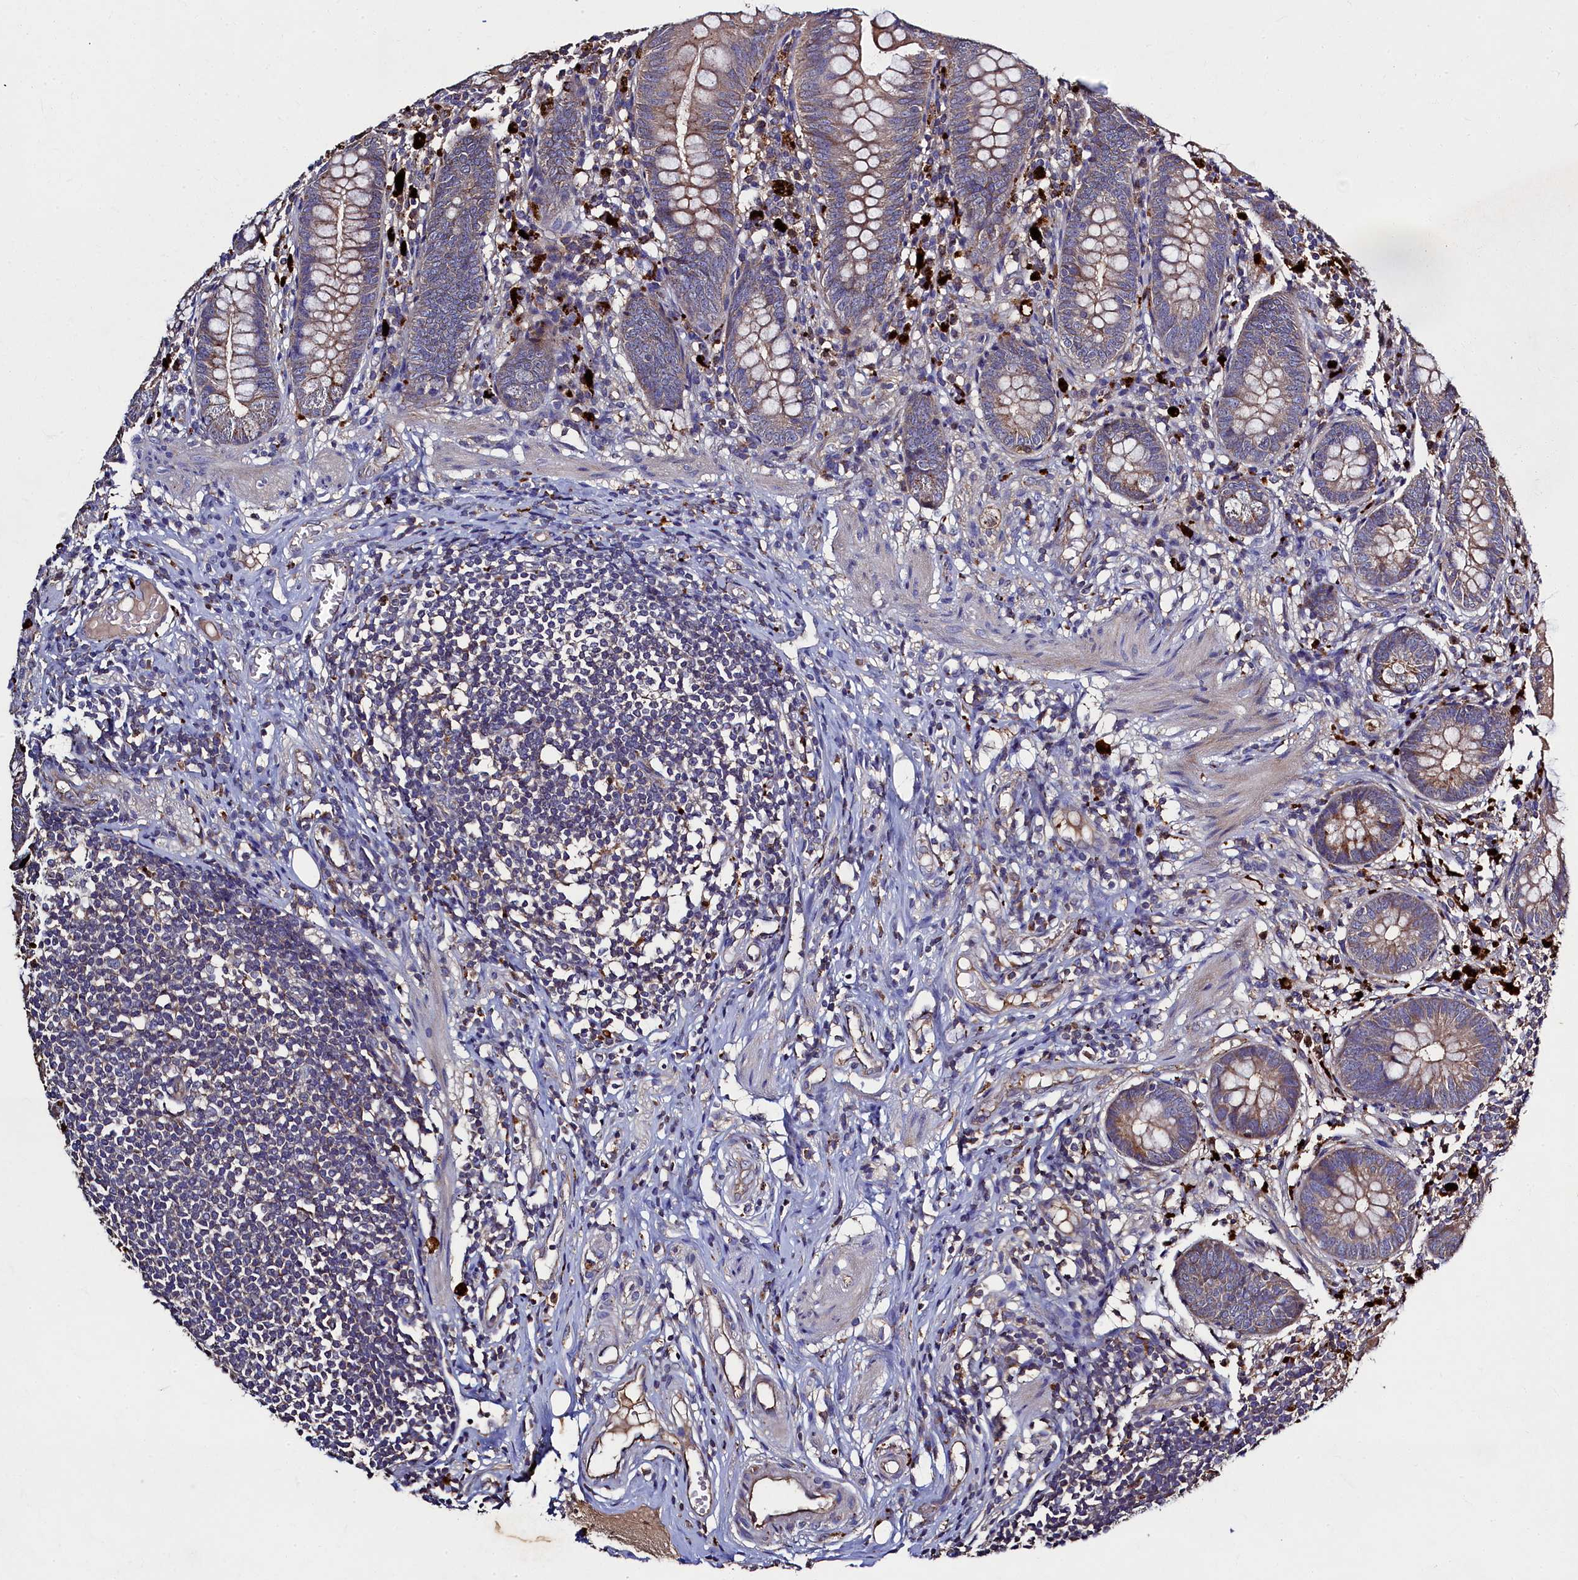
{"staining": {"intensity": "weak", "quantity": ">75%", "location": "cytoplasmic/membranous"}, "tissue": "appendix", "cell_type": "Glandular cells", "image_type": "normal", "snomed": [{"axis": "morphology", "description": "Normal tissue, NOS"}, {"axis": "topography", "description": "Appendix"}], "caption": "About >75% of glandular cells in normal human appendix exhibit weak cytoplasmic/membranous protein positivity as visualized by brown immunohistochemical staining.", "gene": "TK2", "patient": {"sex": "female", "age": 62}}